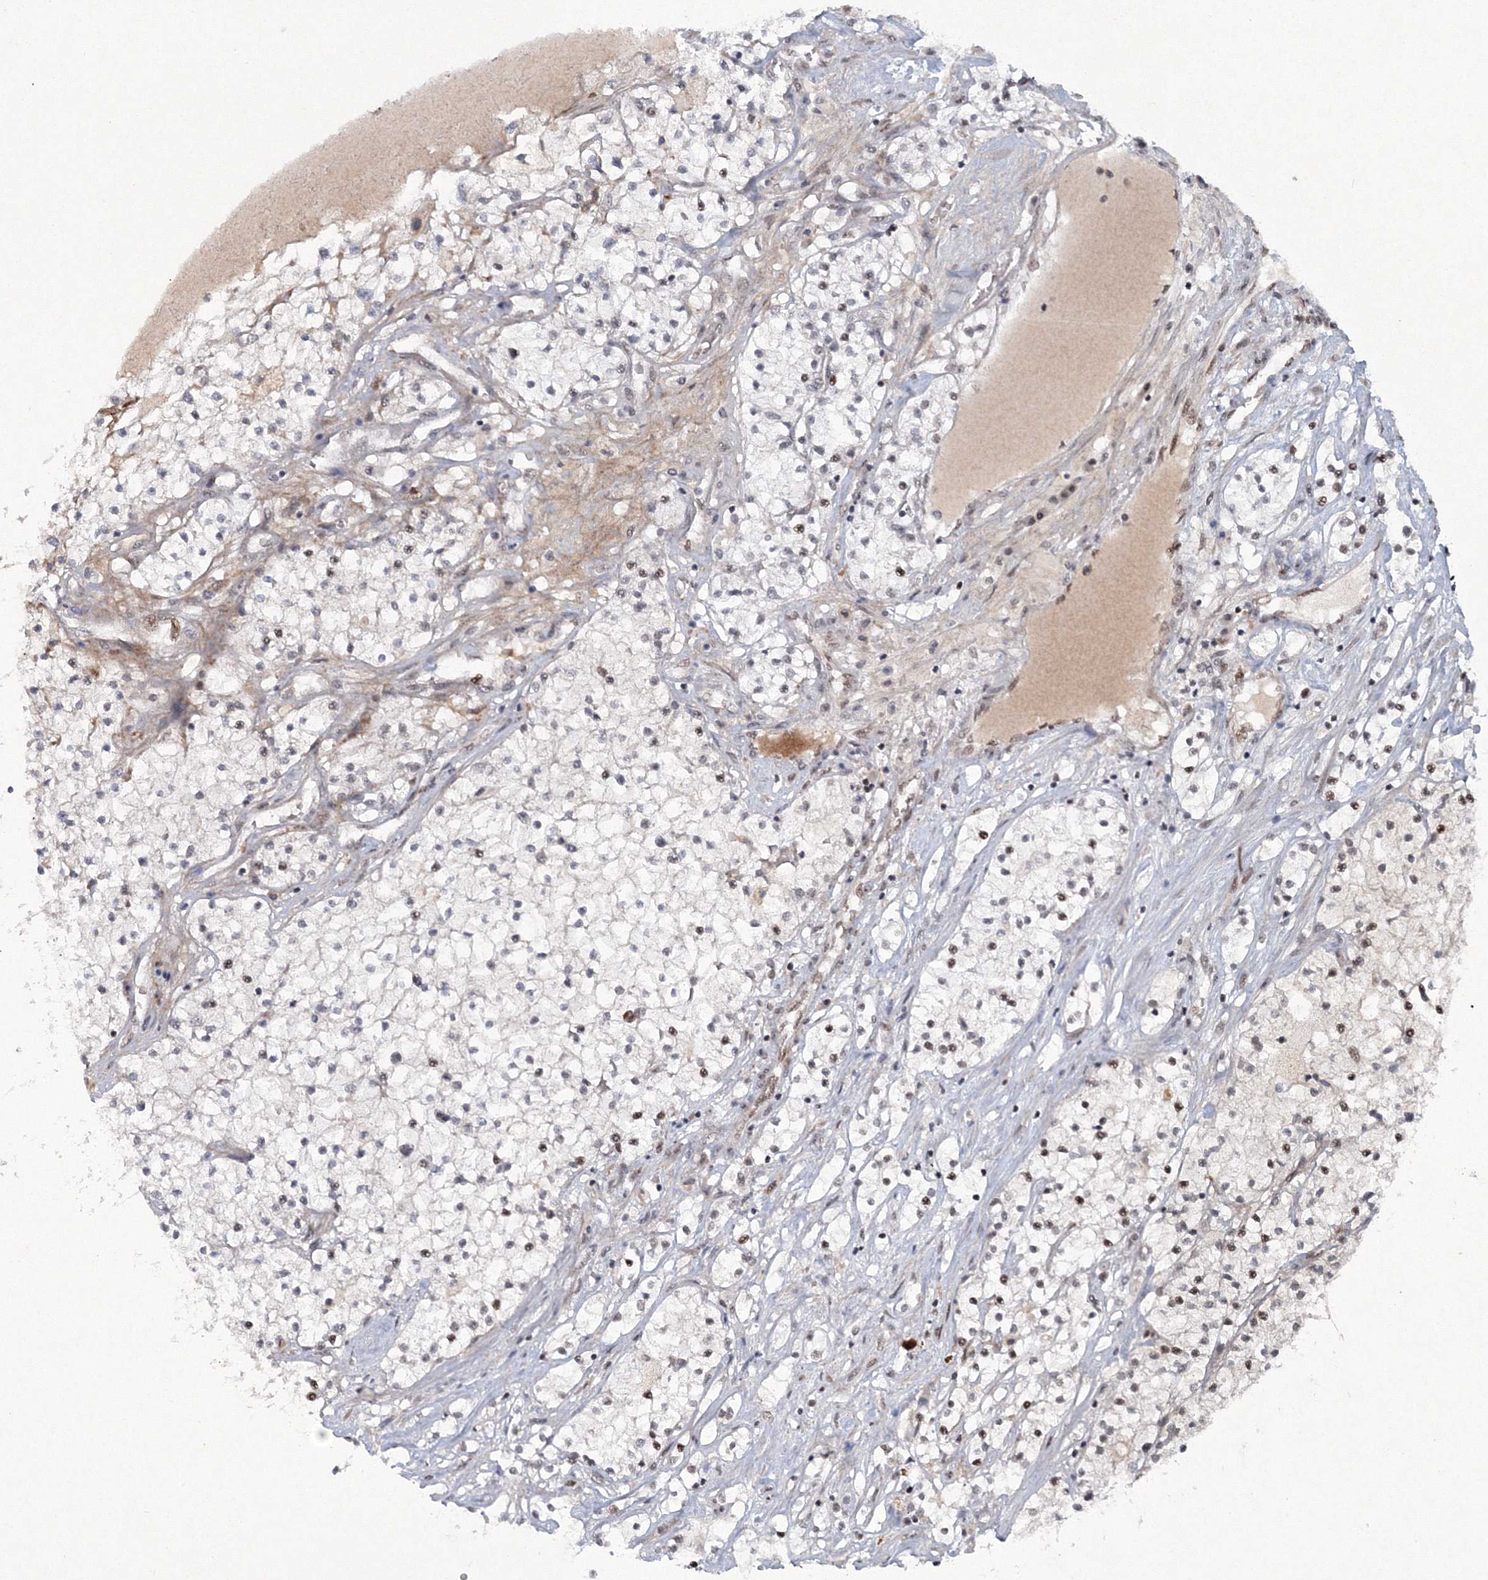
{"staining": {"intensity": "negative", "quantity": "none", "location": "none"}, "tissue": "renal cancer", "cell_type": "Tumor cells", "image_type": "cancer", "snomed": [{"axis": "morphology", "description": "Normal tissue, NOS"}, {"axis": "morphology", "description": "Adenocarcinoma, NOS"}, {"axis": "topography", "description": "Kidney"}], "caption": "This is a histopathology image of immunohistochemistry staining of renal adenocarcinoma, which shows no staining in tumor cells.", "gene": "C3orf33", "patient": {"sex": "male", "age": 68}}